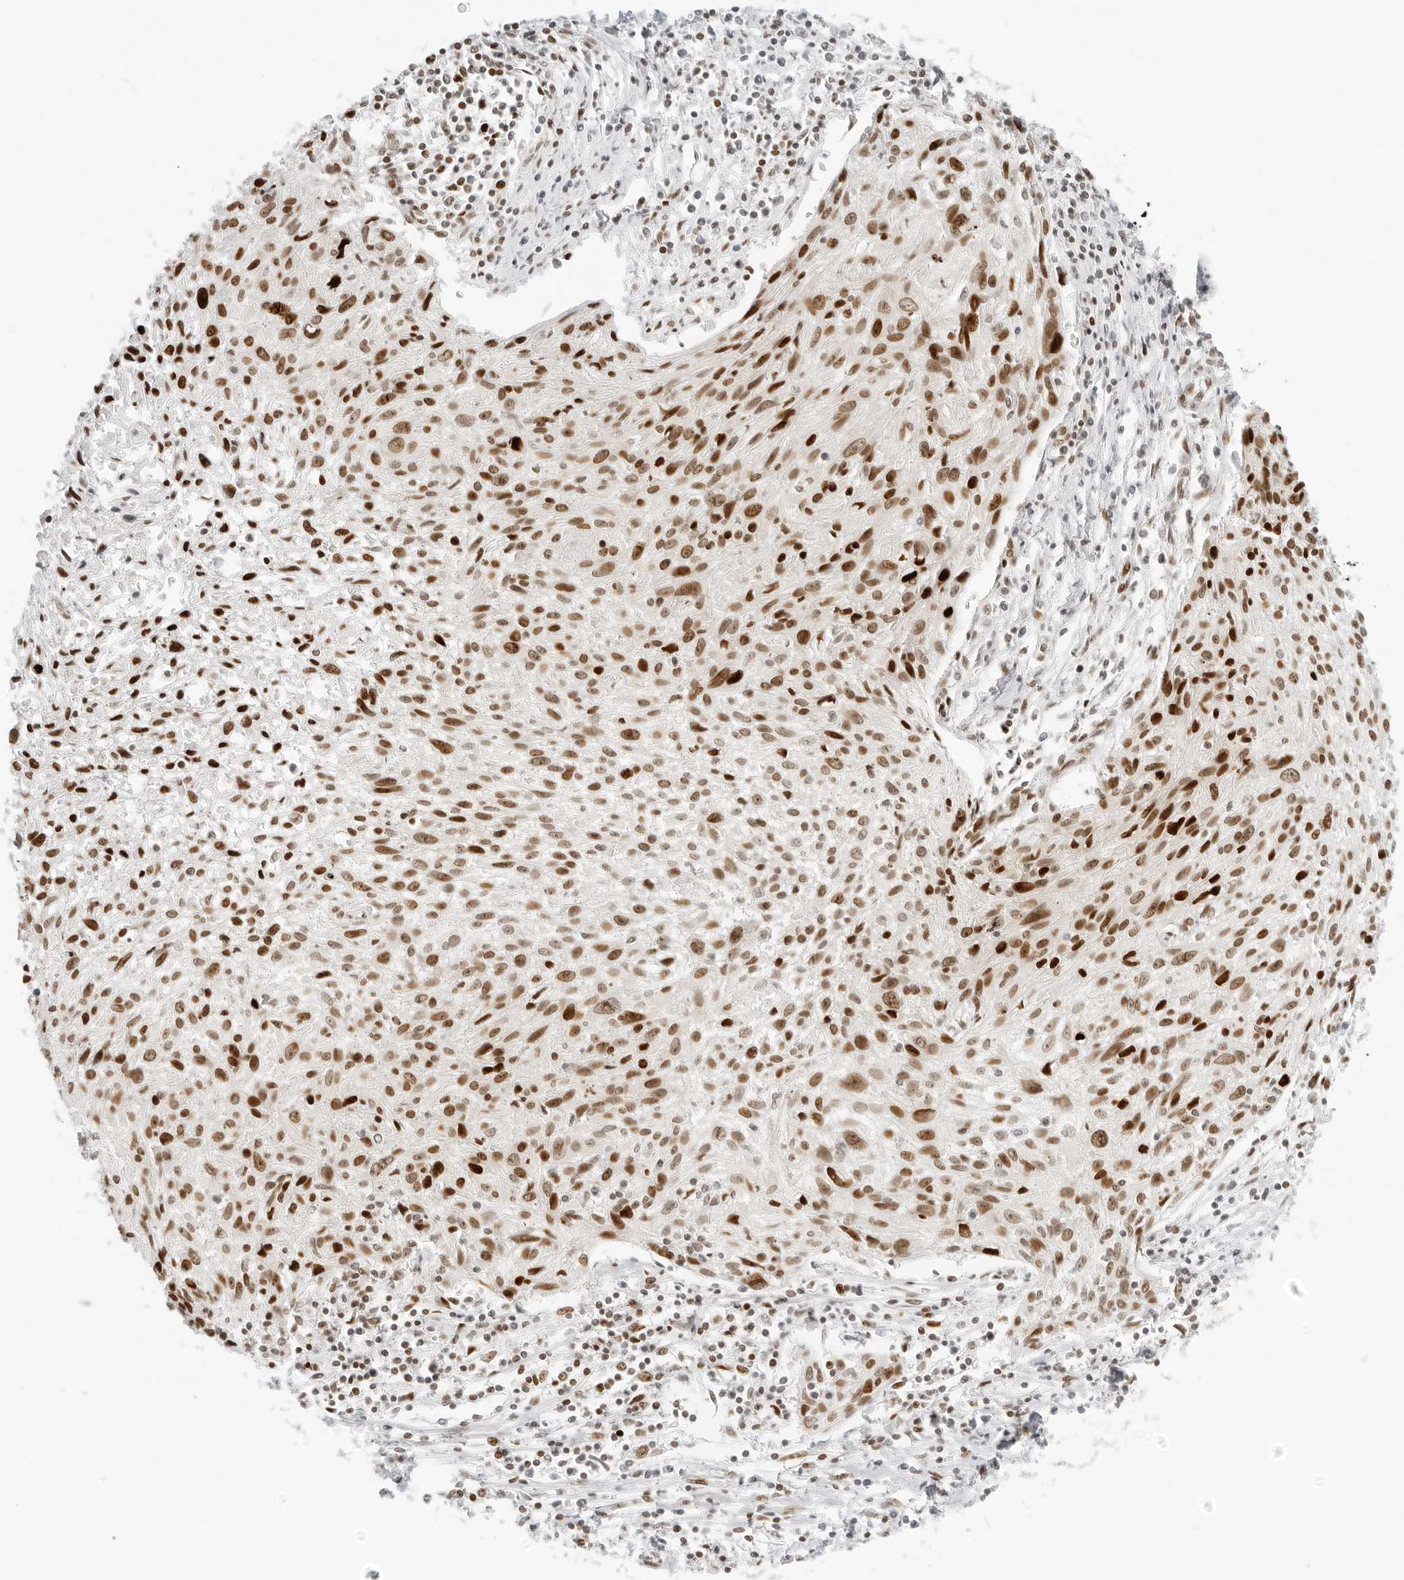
{"staining": {"intensity": "strong", "quantity": ">75%", "location": "nuclear"}, "tissue": "cervical cancer", "cell_type": "Tumor cells", "image_type": "cancer", "snomed": [{"axis": "morphology", "description": "Squamous cell carcinoma, NOS"}, {"axis": "topography", "description": "Cervix"}], "caption": "Immunohistochemical staining of cervical squamous cell carcinoma shows high levels of strong nuclear staining in approximately >75% of tumor cells. Nuclei are stained in blue.", "gene": "RCC1", "patient": {"sex": "female", "age": 51}}